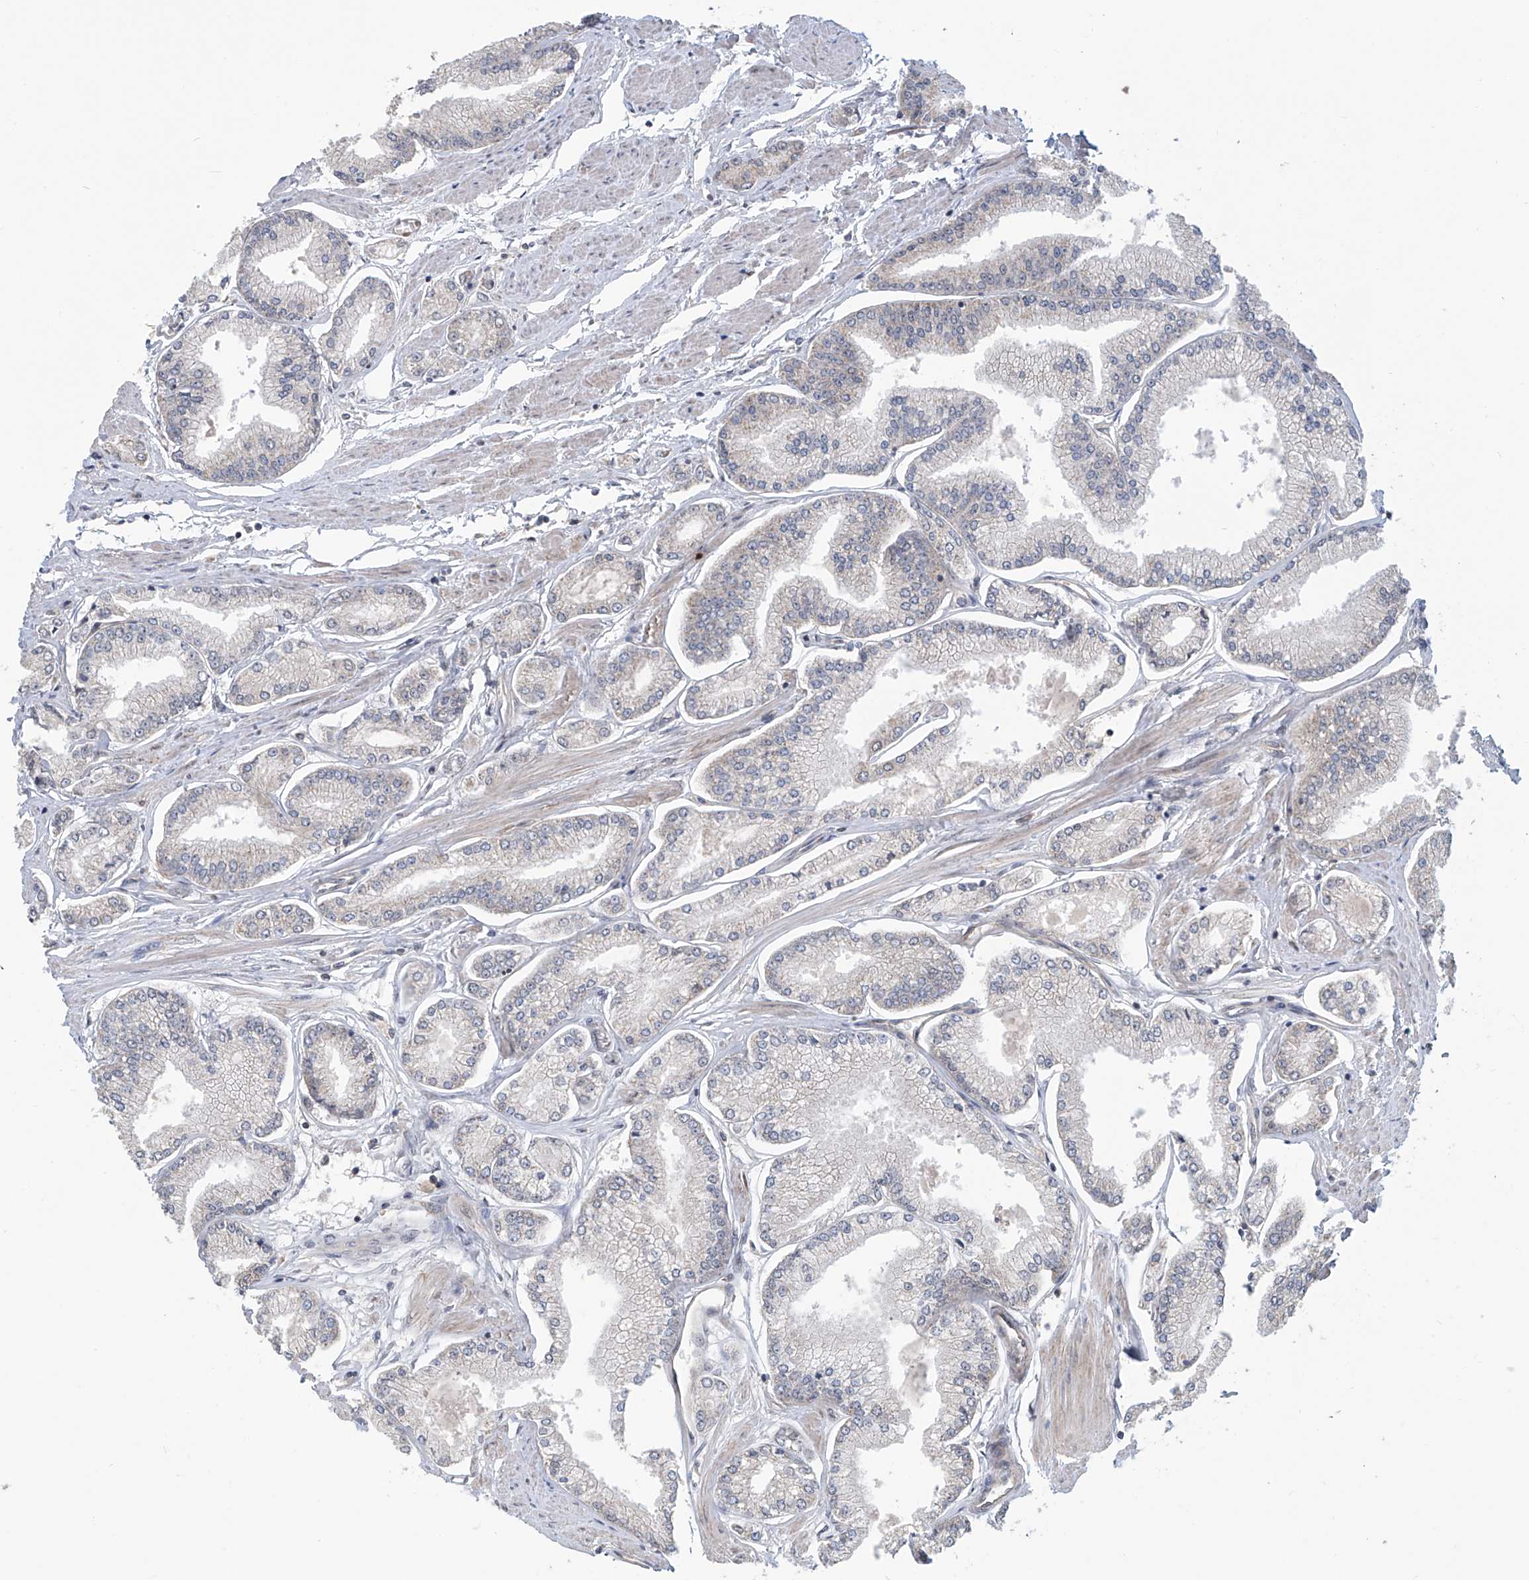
{"staining": {"intensity": "negative", "quantity": "none", "location": "none"}, "tissue": "prostate cancer", "cell_type": "Tumor cells", "image_type": "cancer", "snomed": [{"axis": "morphology", "description": "Adenocarcinoma, Low grade"}, {"axis": "topography", "description": "Prostate"}], "caption": "Immunohistochemistry of prostate cancer displays no expression in tumor cells.", "gene": "EIF2D", "patient": {"sex": "male", "age": 52}}